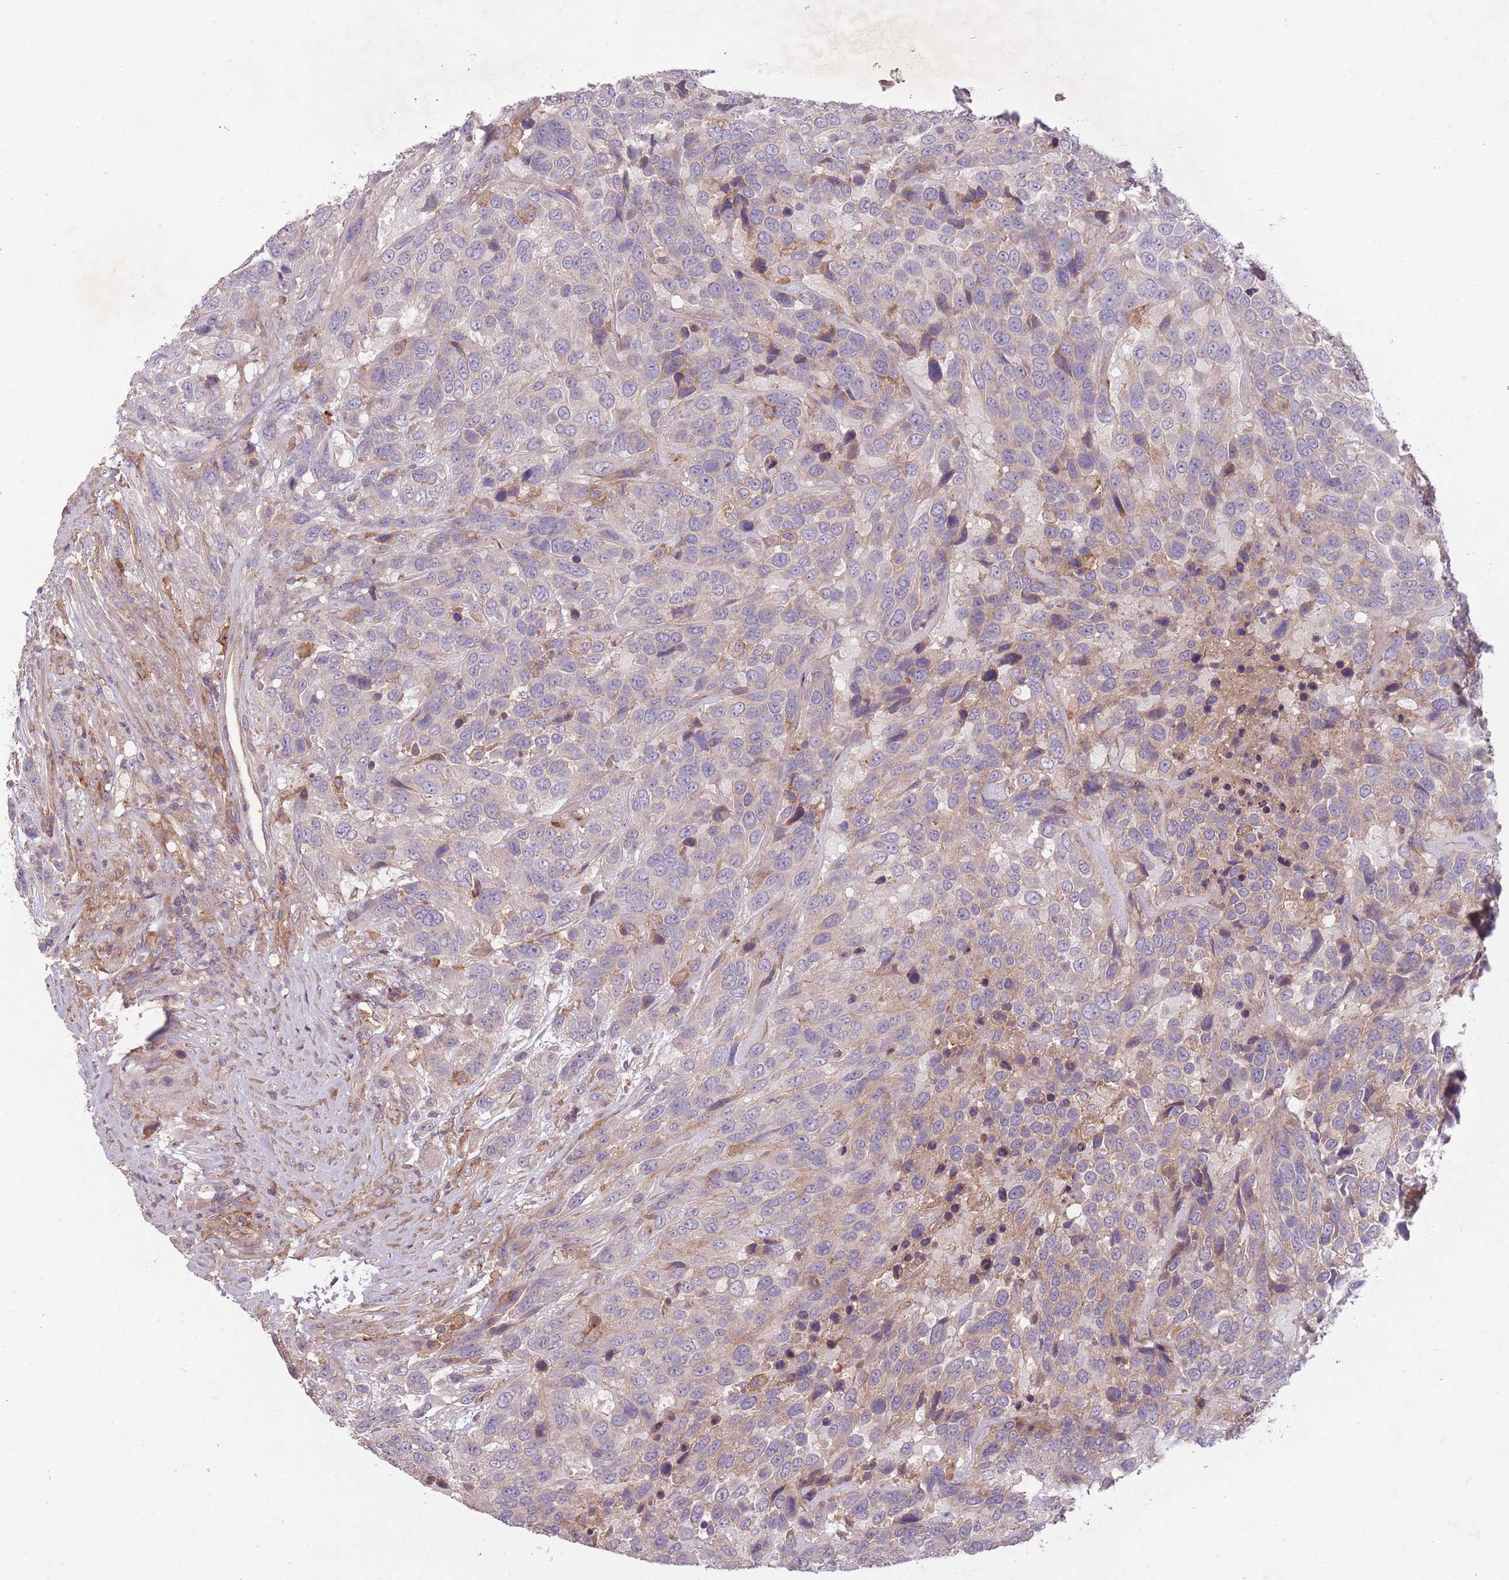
{"staining": {"intensity": "weak", "quantity": "<25%", "location": "cytoplasmic/membranous"}, "tissue": "urothelial cancer", "cell_type": "Tumor cells", "image_type": "cancer", "snomed": [{"axis": "morphology", "description": "Urothelial carcinoma, High grade"}, {"axis": "topography", "description": "Urinary bladder"}], "caption": "This is an immunohistochemistry (IHC) photomicrograph of urothelial cancer. There is no expression in tumor cells.", "gene": "OR2V2", "patient": {"sex": "female", "age": 70}}